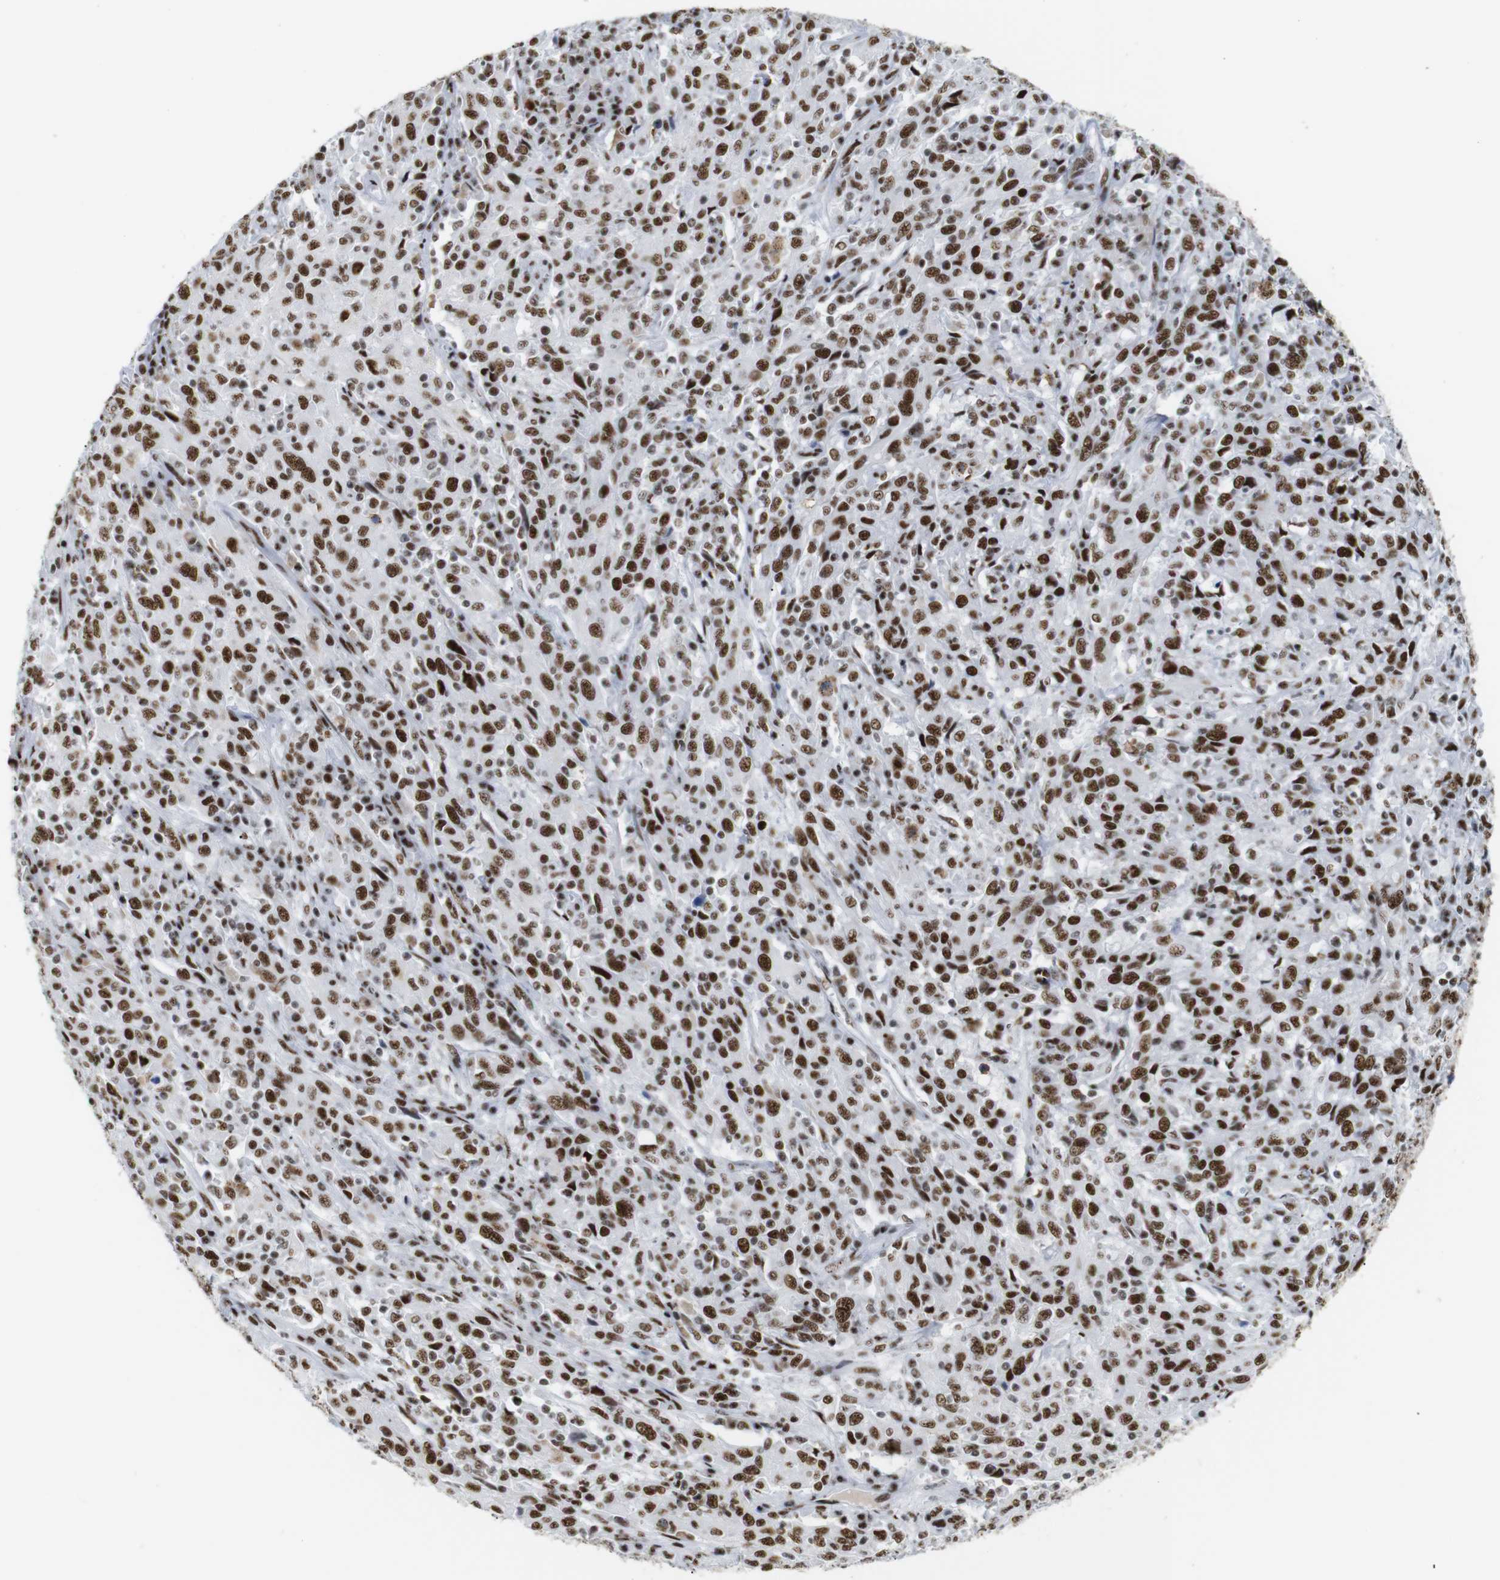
{"staining": {"intensity": "strong", "quantity": ">75%", "location": "nuclear"}, "tissue": "cervical cancer", "cell_type": "Tumor cells", "image_type": "cancer", "snomed": [{"axis": "morphology", "description": "Squamous cell carcinoma, NOS"}, {"axis": "topography", "description": "Cervix"}], "caption": "Immunohistochemistry (IHC) (DAB) staining of cervical squamous cell carcinoma reveals strong nuclear protein expression in approximately >75% of tumor cells.", "gene": "TRA2B", "patient": {"sex": "female", "age": 46}}